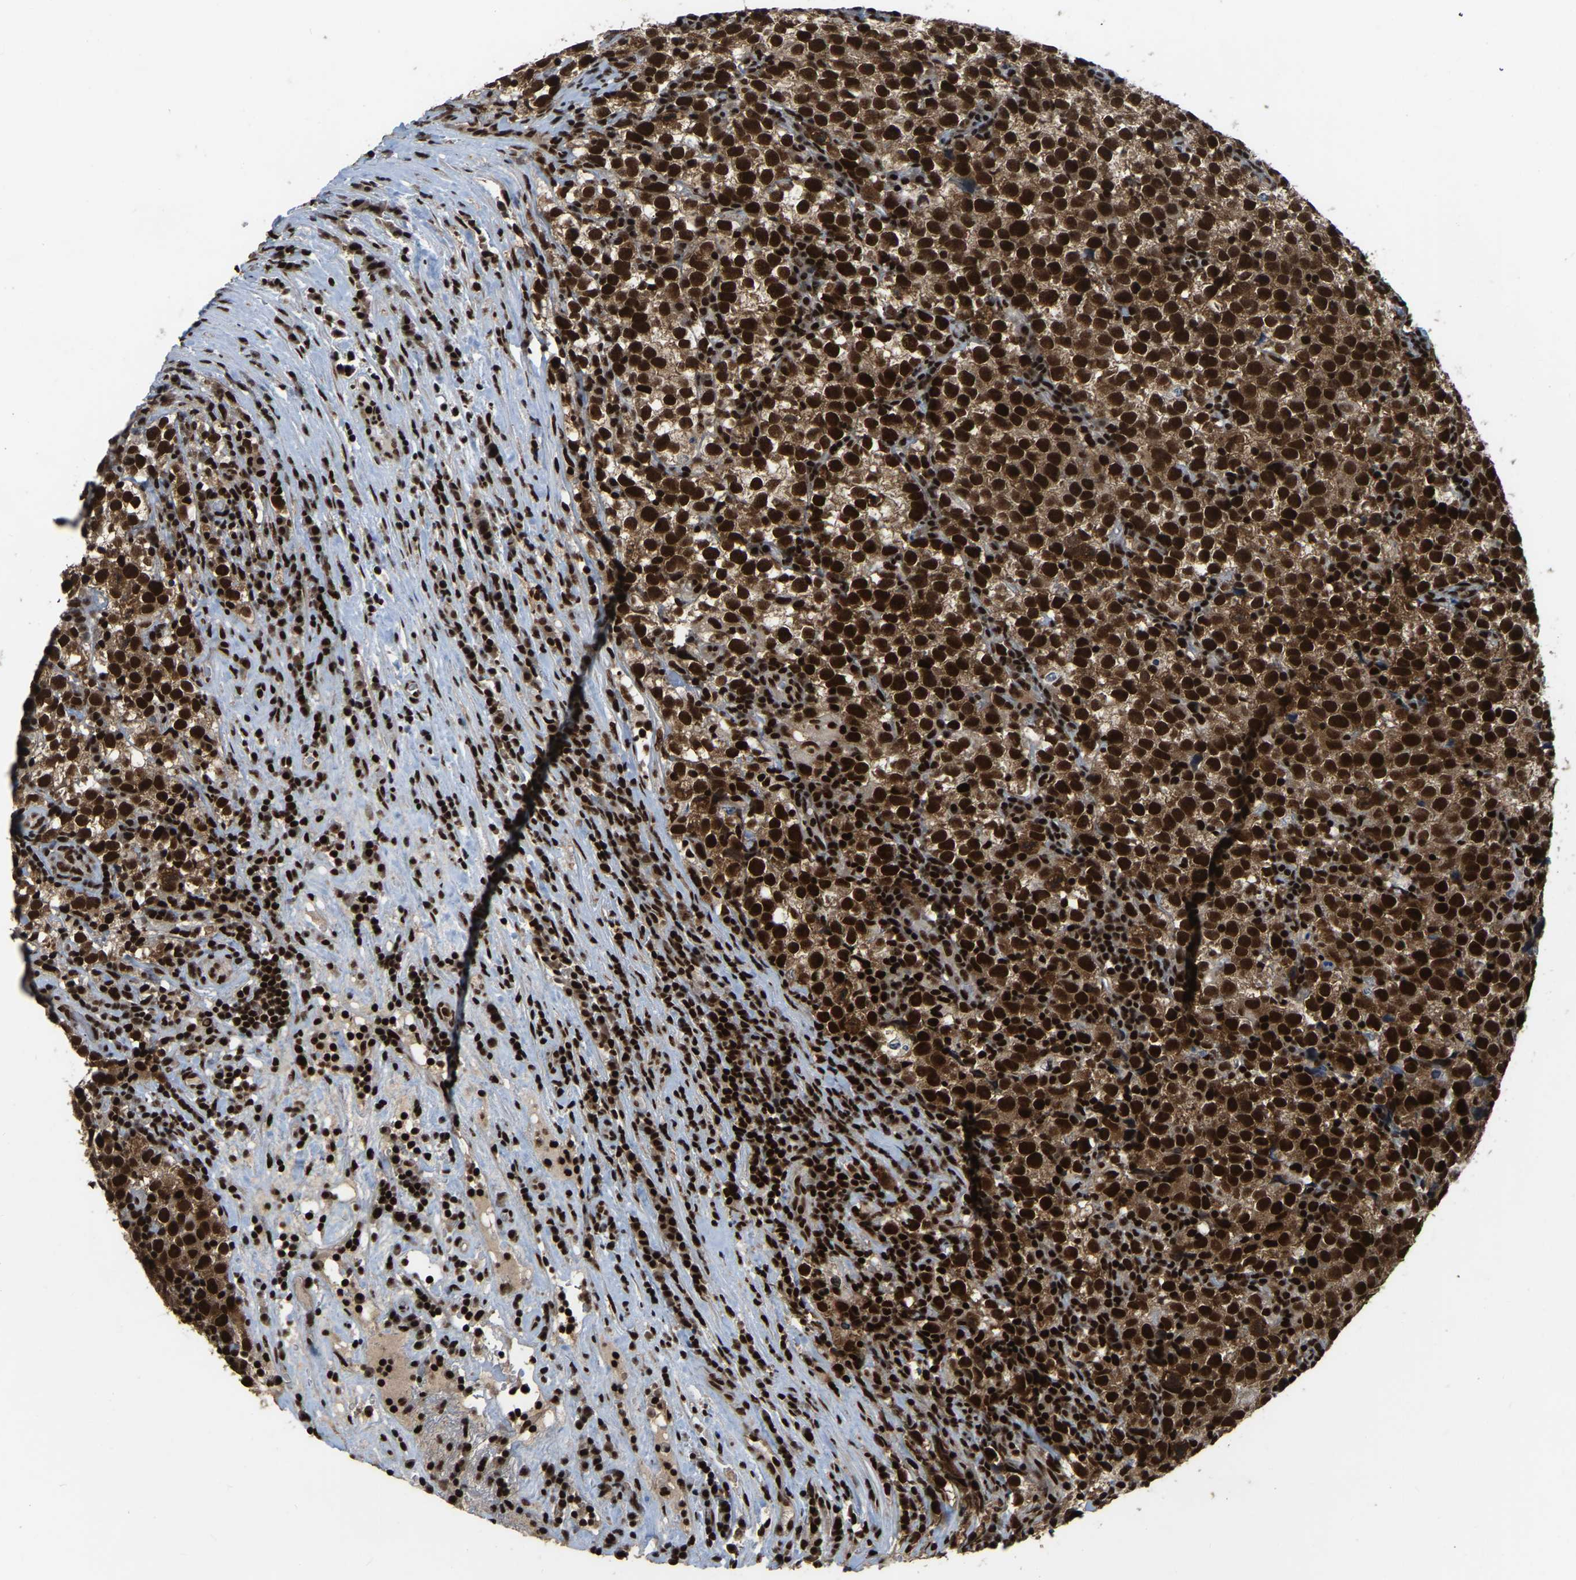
{"staining": {"intensity": "strong", "quantity": ">75%", "location": "nuclear"}, "tissue": "testis cancer", "cell_type": "Tumor cells", "image_type": "cancer", "snomed": [{"axis": "morphology", "description": "Normal tissue, NOS"}, {"axis": "morphology", "description": "Seminoma, NOS"}, {"axis": "topography", "description": "Testis"}], "caption": "High-magnification brightfield microscopy of seminoma (testis) stained with DAB (brown) and counterstained with hematoxylin (blue). tumor cells exhibit strong nuclear positivity is seen in approximately>75% of cells. Ihc stains the protein of interest in brown and the nuclei are stained blue.", "gene": "TBL1XR1", "patient": {"sex": "male", "age": 43}}